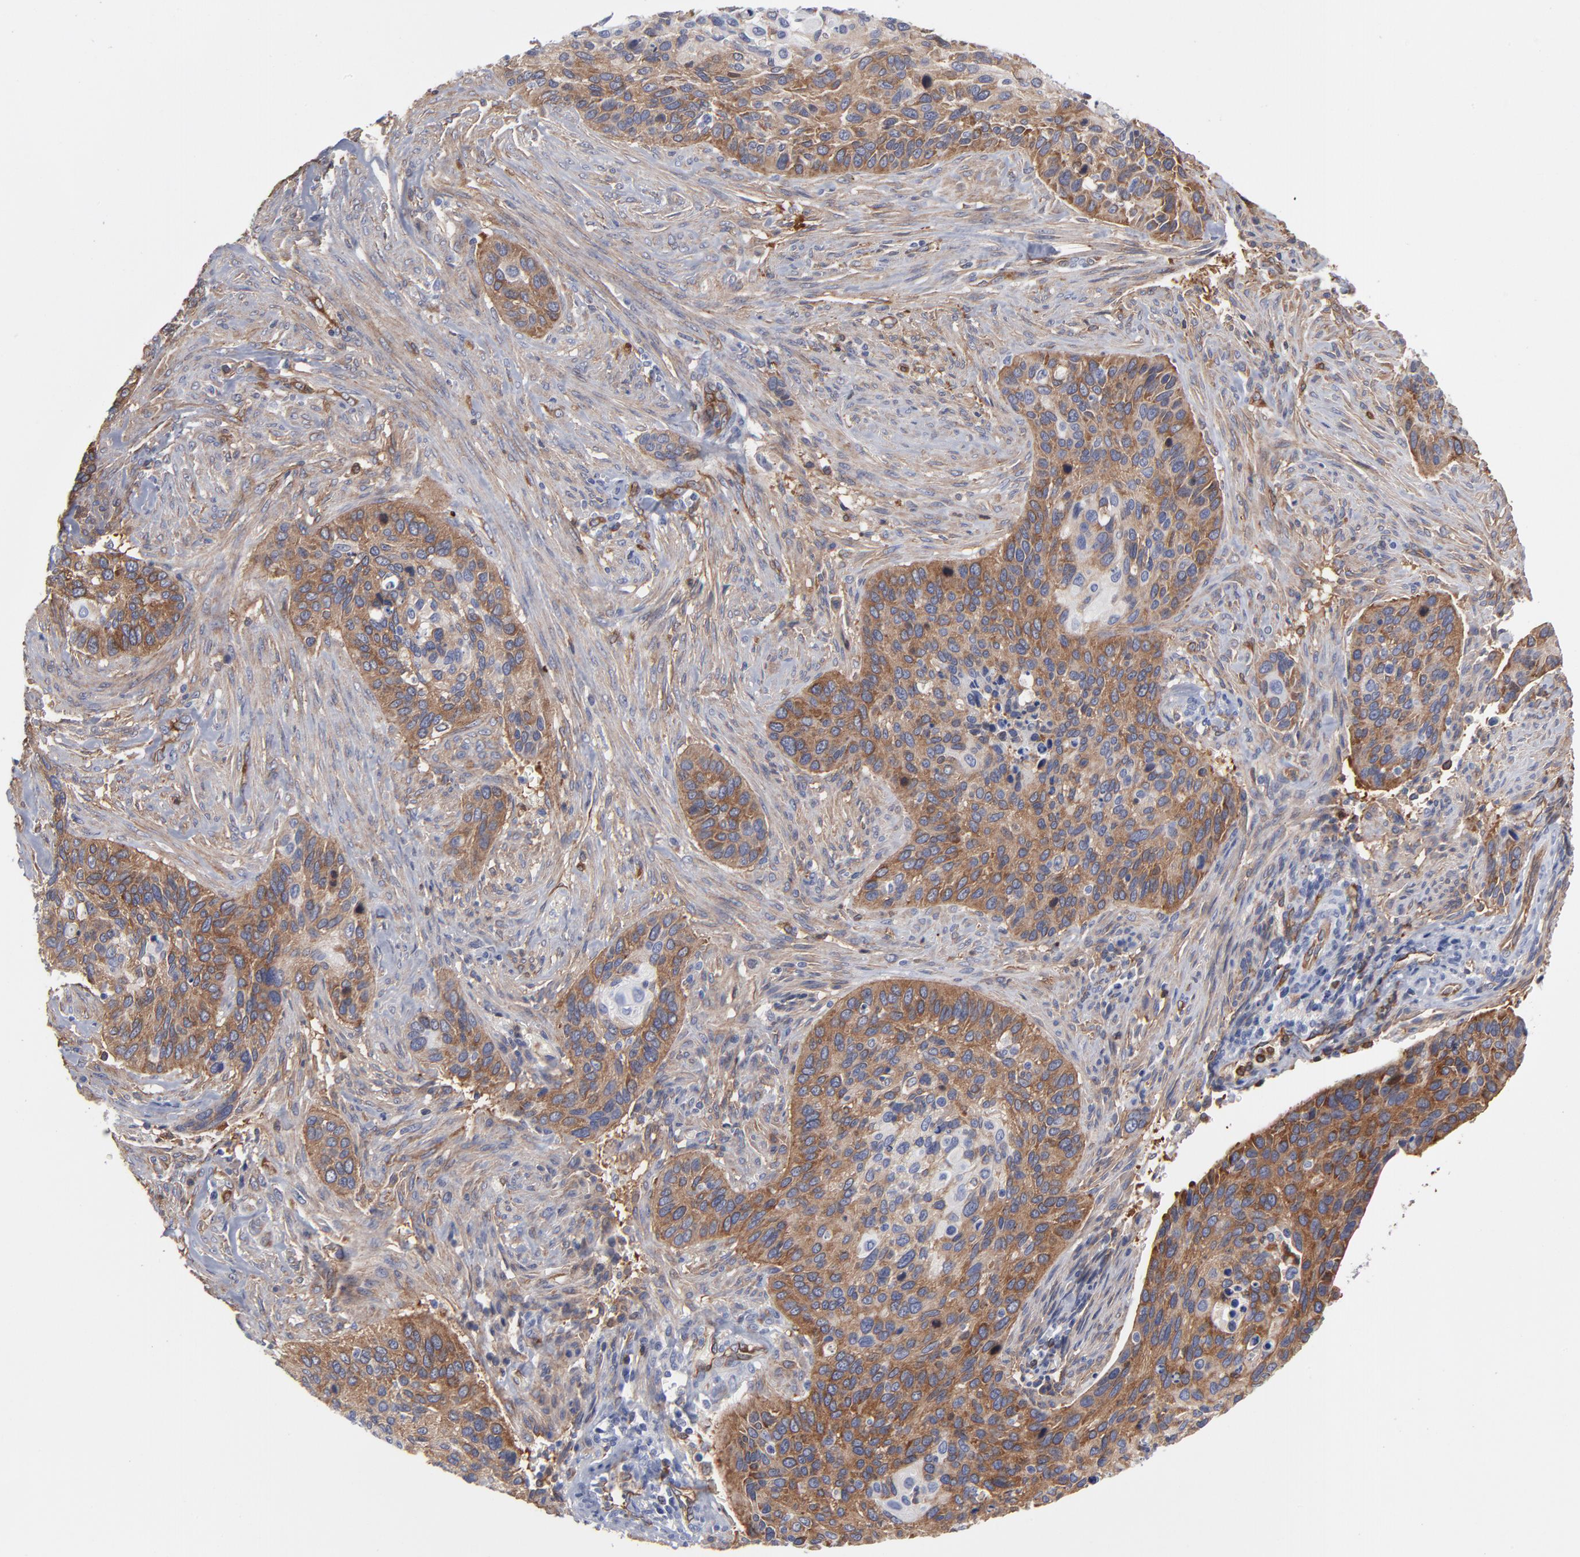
{"staining": {"intensity": "moderate", "quantity": ">75%", "location": "cytoplasmic/membranous"}, "tissue": "cervical cancer", "cell_type": "Tumor cells", "image_type": "cancer", "snomed": [{"axis": "morphology", "description": "Adenocarcinoma, NOS"}, {"axis": "topography", "description": "Cervix"}], "caption": "Cervical cancer tissue demonstrates moderate cytoplasmic/membranous expression in approximately >75% of tumor cells", "gene": "PXN", "patient": {"sex": "female", "age": 29}}